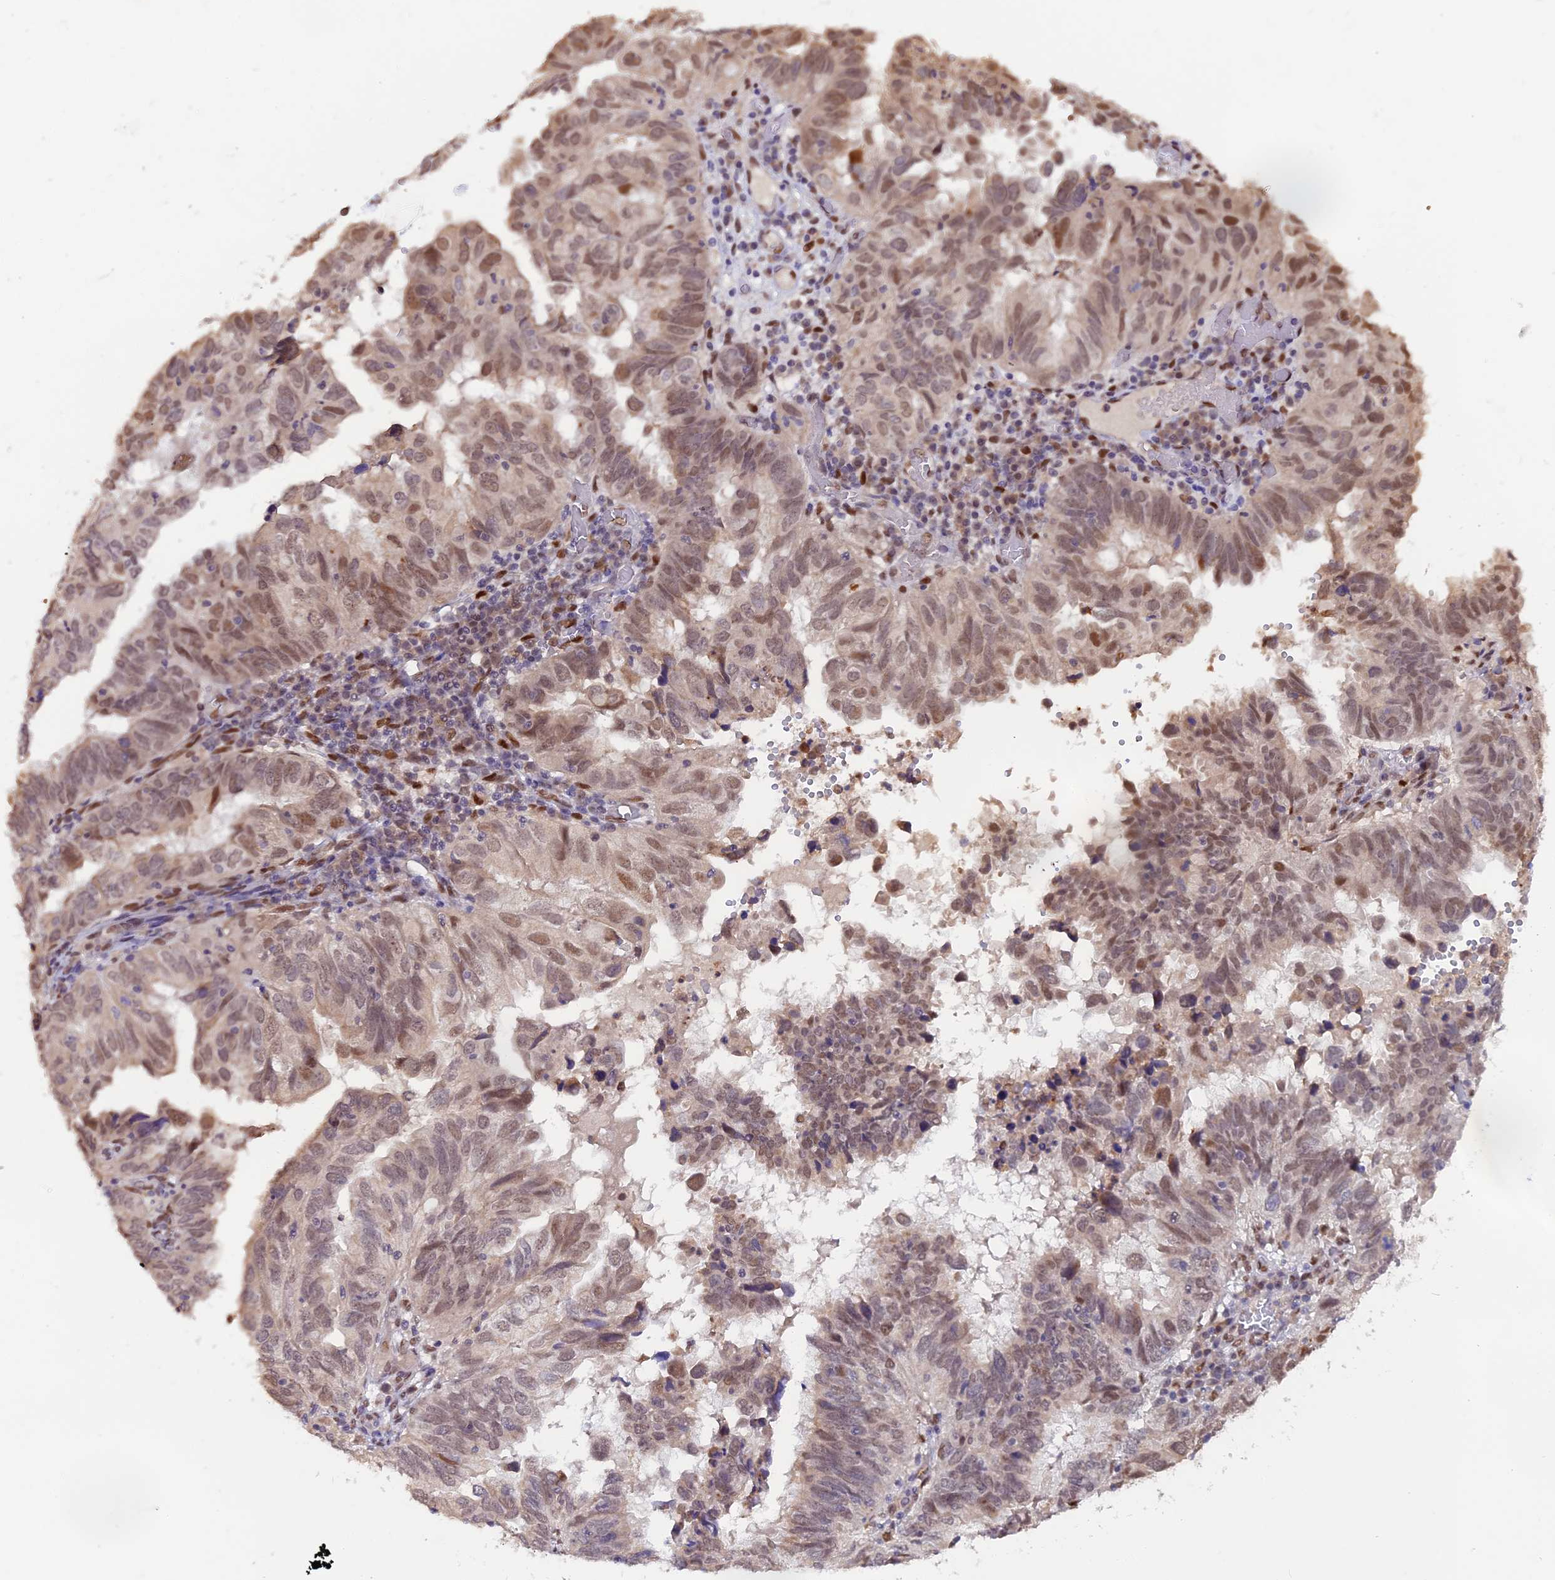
{"staining": {"intensity": "moderate", "quantity": ">75%", "location": "nuclear"}, "tissue": "endometrial cancer", "cell_type": "Tumor cells", "image_type": "cancer", "snomed": [{"axis": "morphology", "description": "Adenocarcinoma, NOS"}, {"axis": "topography", "description": "Uterus"}], "caption": "Protein expression analysis of human endometrial cancer (adenocarcinoma) reveals moderate nuclear expression in about >75% of tumor cells. The staining was performed using DAB to visualize the protein expression in brown, while the nuclei were stained in blue with hematoxylin (Magnification: 20x).", "gene": "FAM118B", "patient": {"sex": "female", "age": 77}}